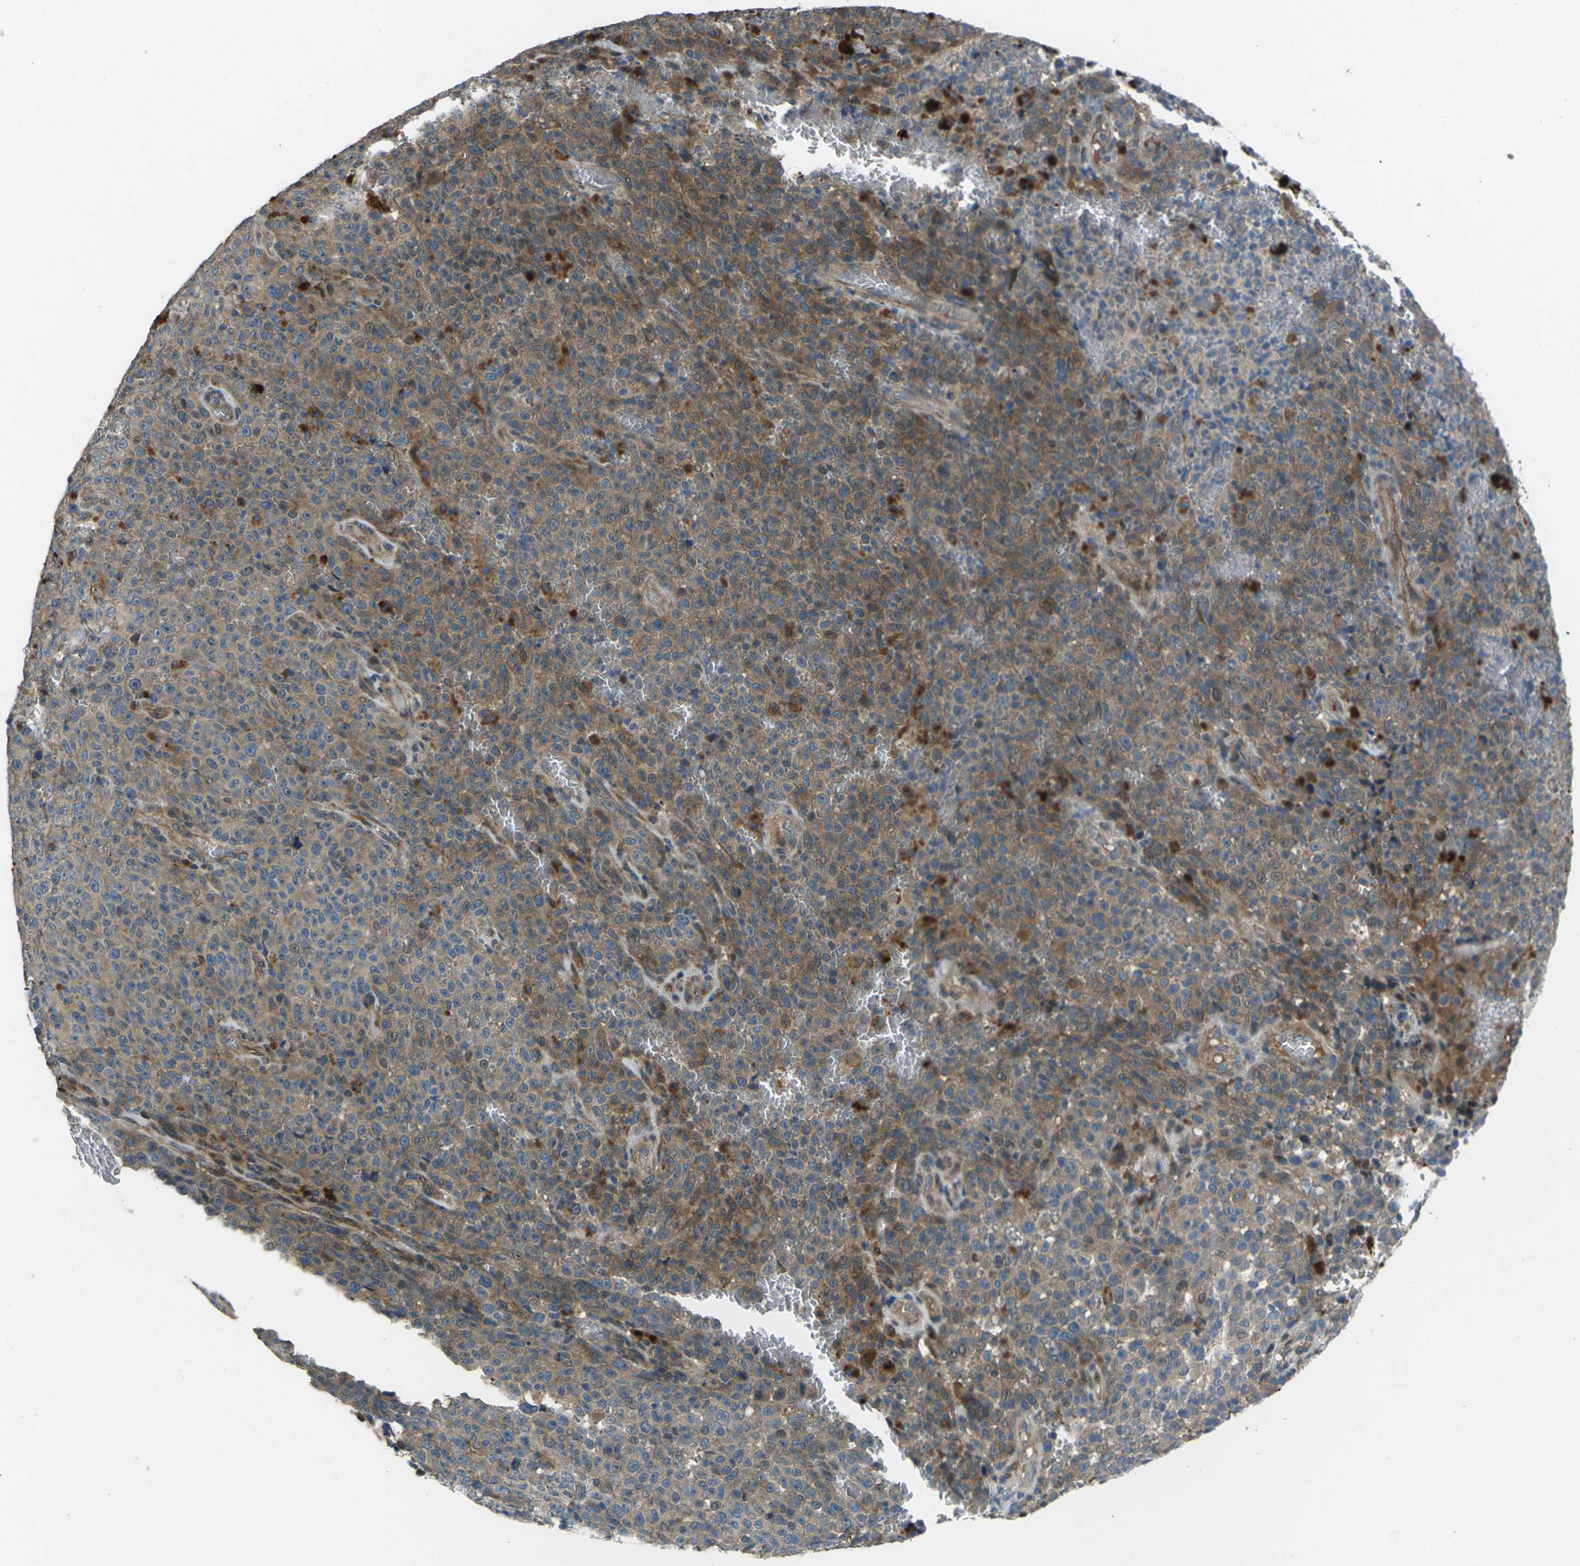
{"staining": {"intensity": "moderate", "quantity": ">75%", "location": "cytoplasmic/membranous"}, "tissue": "melanoma", "cell_type": "Tumor cells", "image_type": "cancer", "snomed": [{"axis": "morphology", "description": "Malignant melanoma, NOS"}, {"axis": "topography", "description": "Skin"}], "caption": "Approximately >75% of tumor cells in human melanoma show moderate cytoplasmic/membranous protein staining as visualized by brown immunohistochemical staining.", "gene": "EDNRA", "patient": {"sex": "female", "age": 82}}